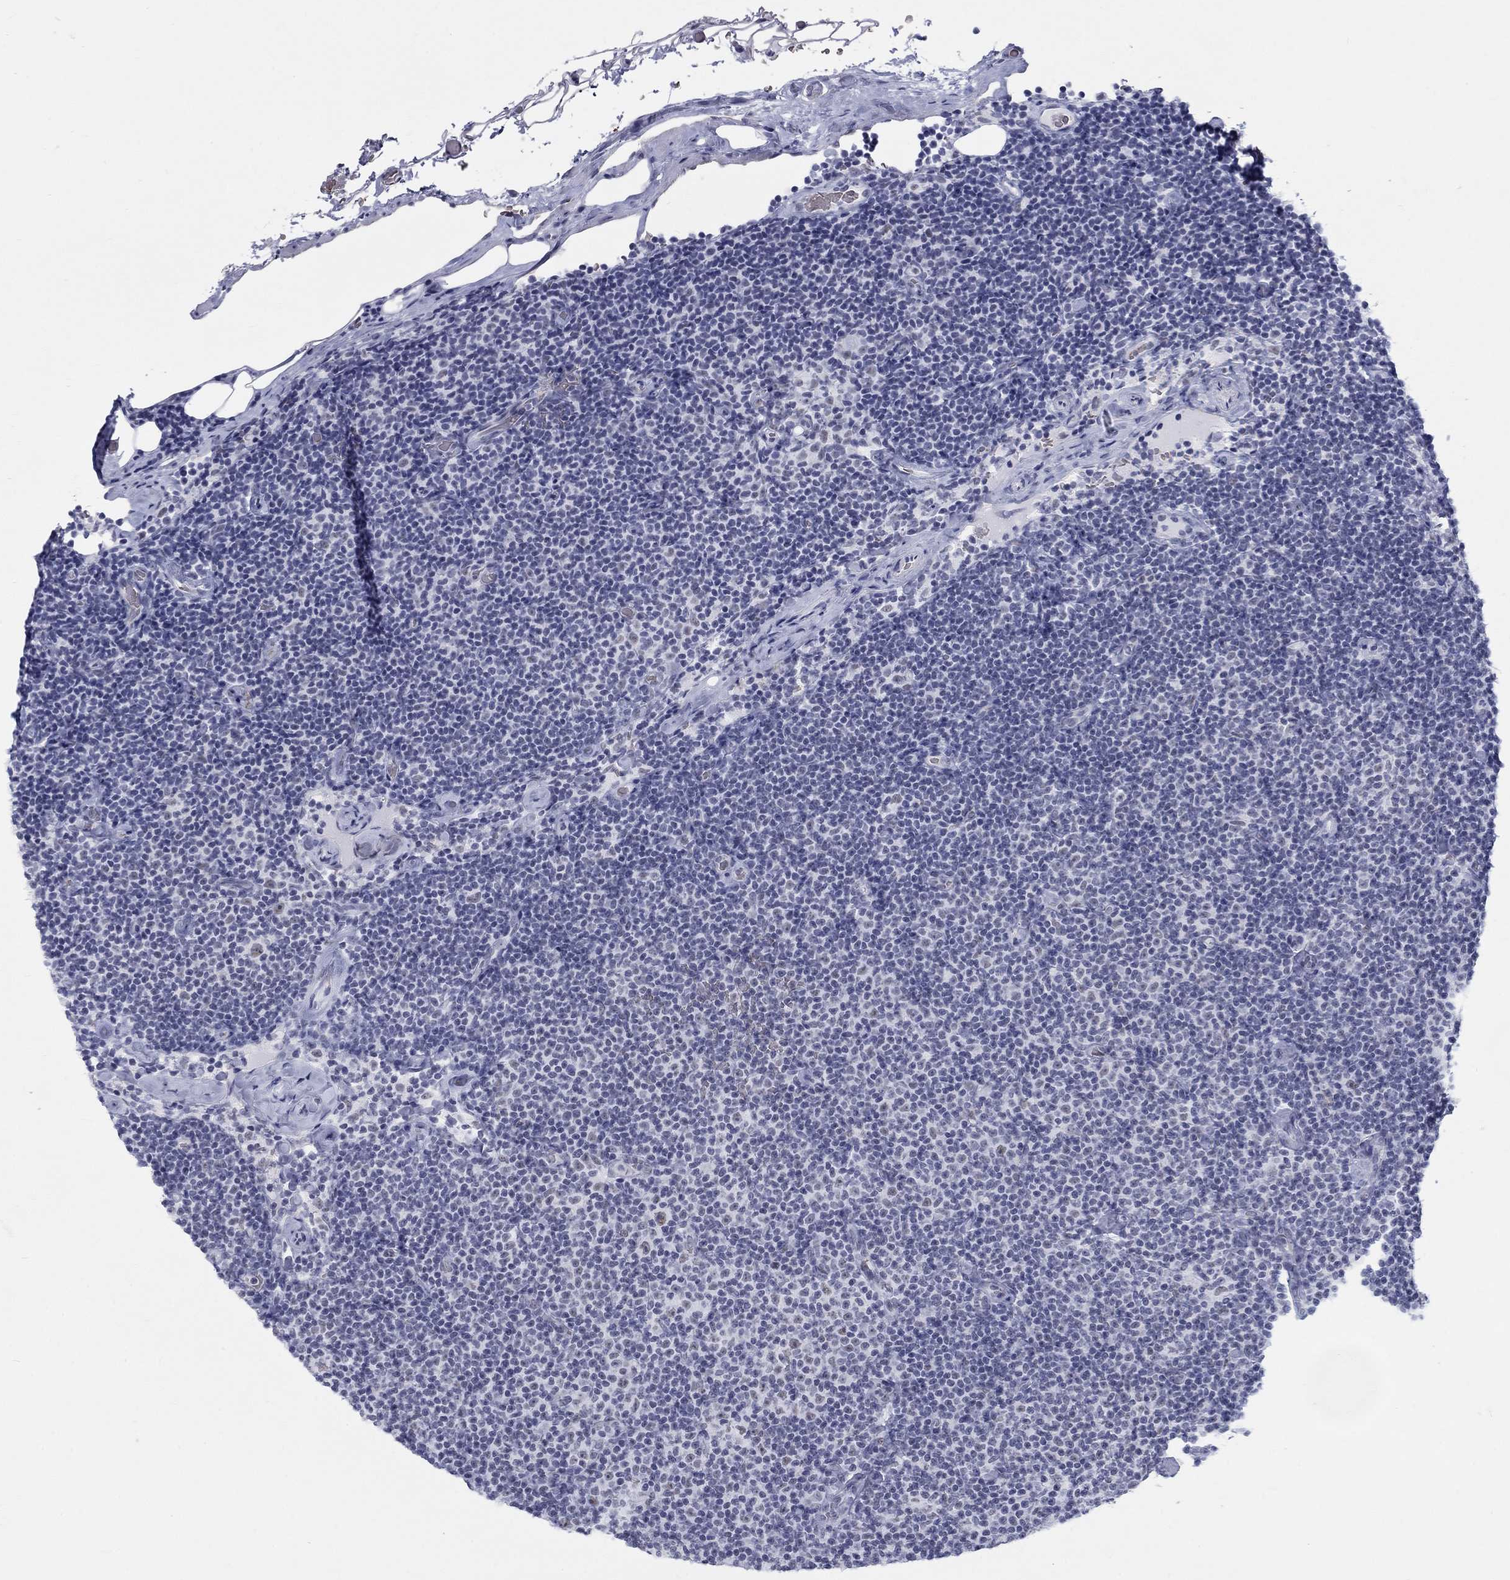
{"staining": {"intensity": "negative", "quantity": "none", "location": "none"}, "tissue": "lymphoma", "cell_type": "Tumor cells", "image_type": "cancer", "snomed": [{"axis": "morphology", "description": "Malignant lymphoma, non-Hodgkin's type, Low grade"}, {"axis": "topography", "description": "Lymph node"}], "caption": "A high-resolution photomicrograph shows immunohistochemistry (IHC) staining of malignant lymphoma, non-Hodgkin's type (low-grade), which exhibits no significant positivity in tumor cells.", "gene": "DMTN", "patient": {"sex": "male", "age": 81}}